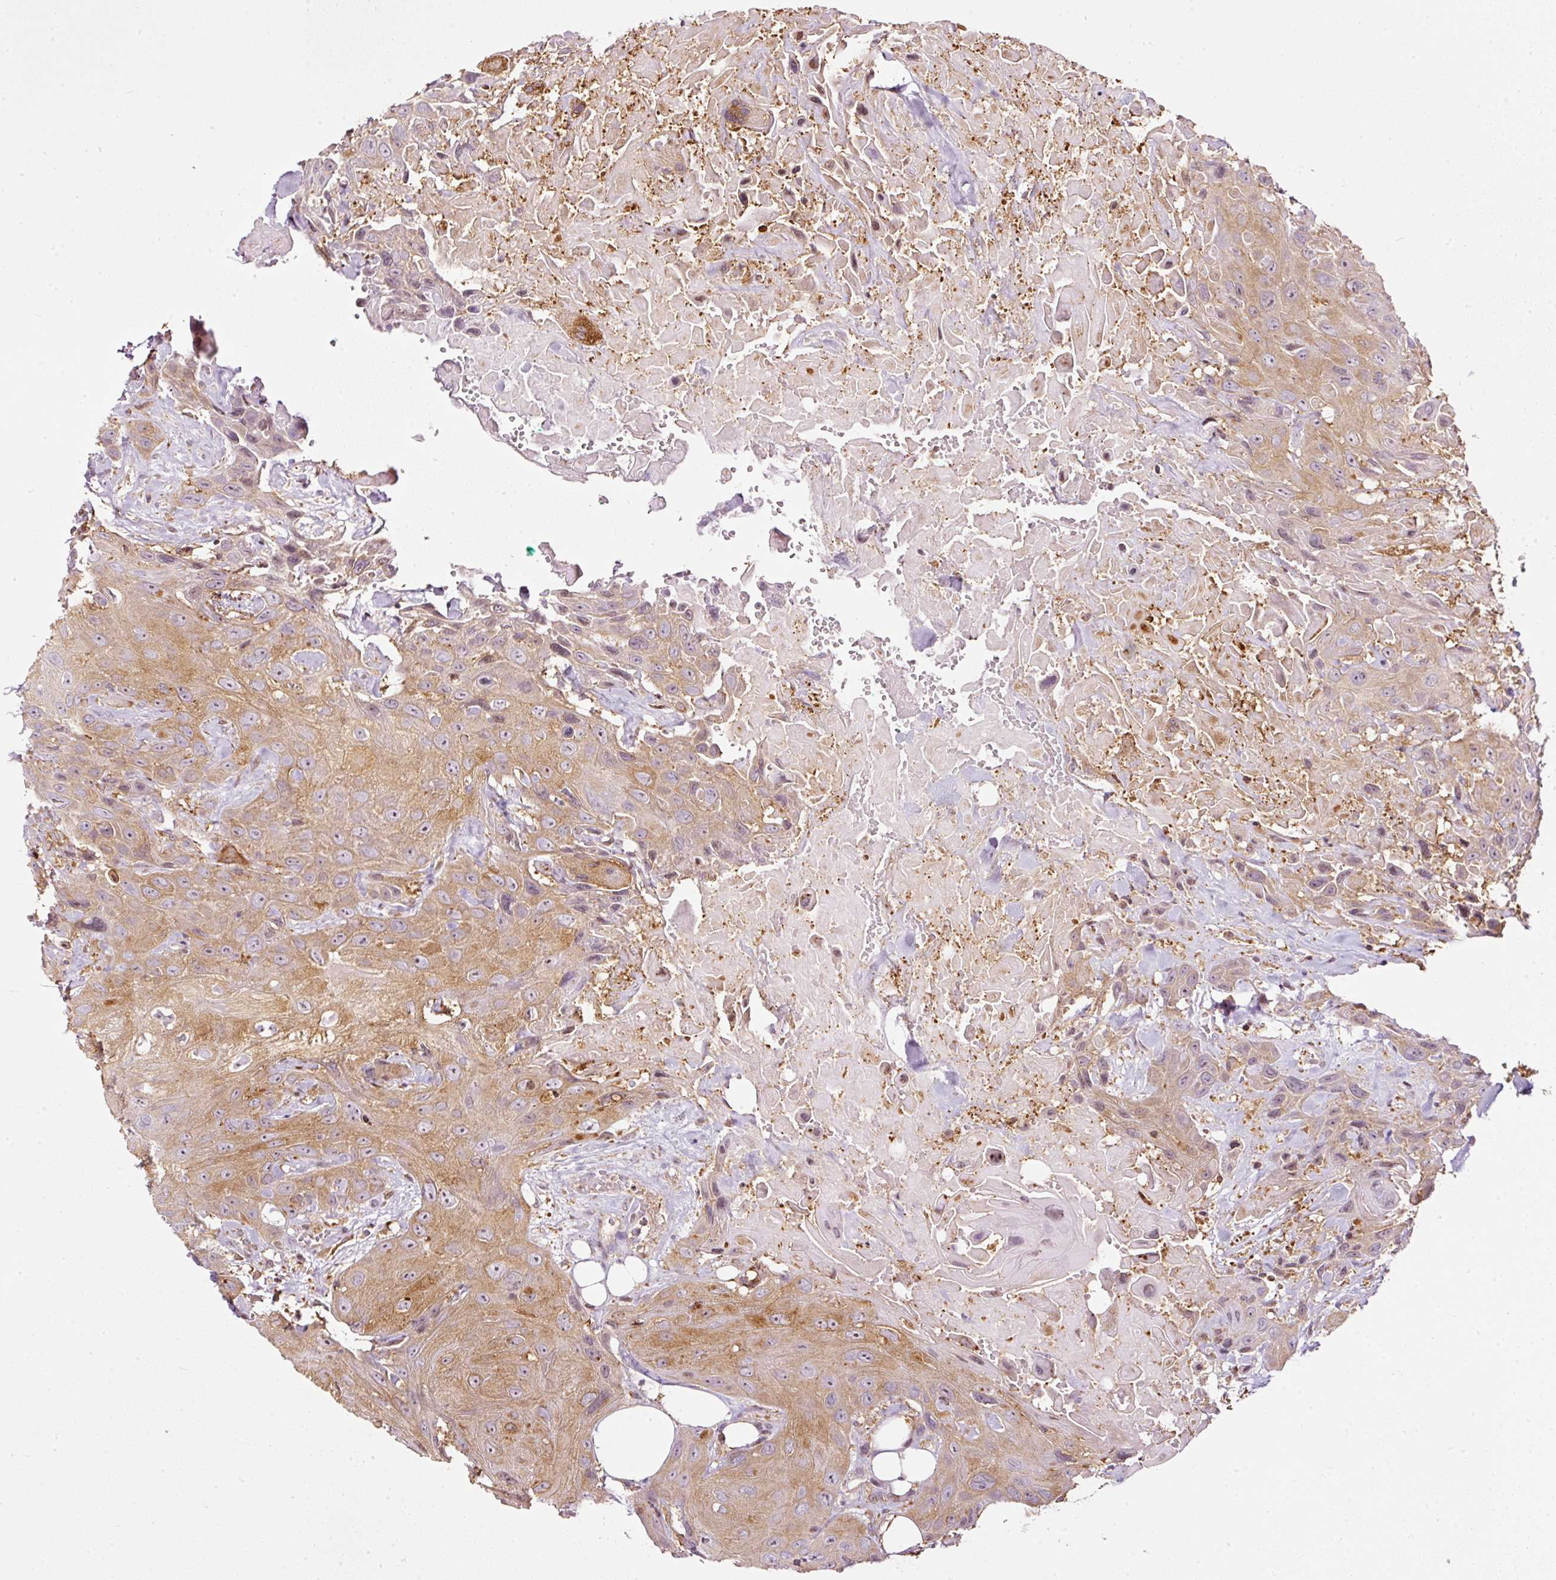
{"staining": {"intensity": "moderate", "quantity": "25%-75%", "location": "cytoplasmic/membranous"}, "tissue": "head and neck cancer", "cell_type": "Tumor cells", "image_type": "cancer", "snomed": [{"axis": "morphology", "description": "Squamous cell carcinoma, NOS"}, {"axis": "topography", "description": "Head-Neck"}], "caption": "Moderate cytoplasmic/membranous protein positivity is identified in approximately 25%-75% of tumor cells in squamous cell carcinoma (head and neck).", "gene": "SCNM1", "patient": {"sex": "male", "age": 81}}